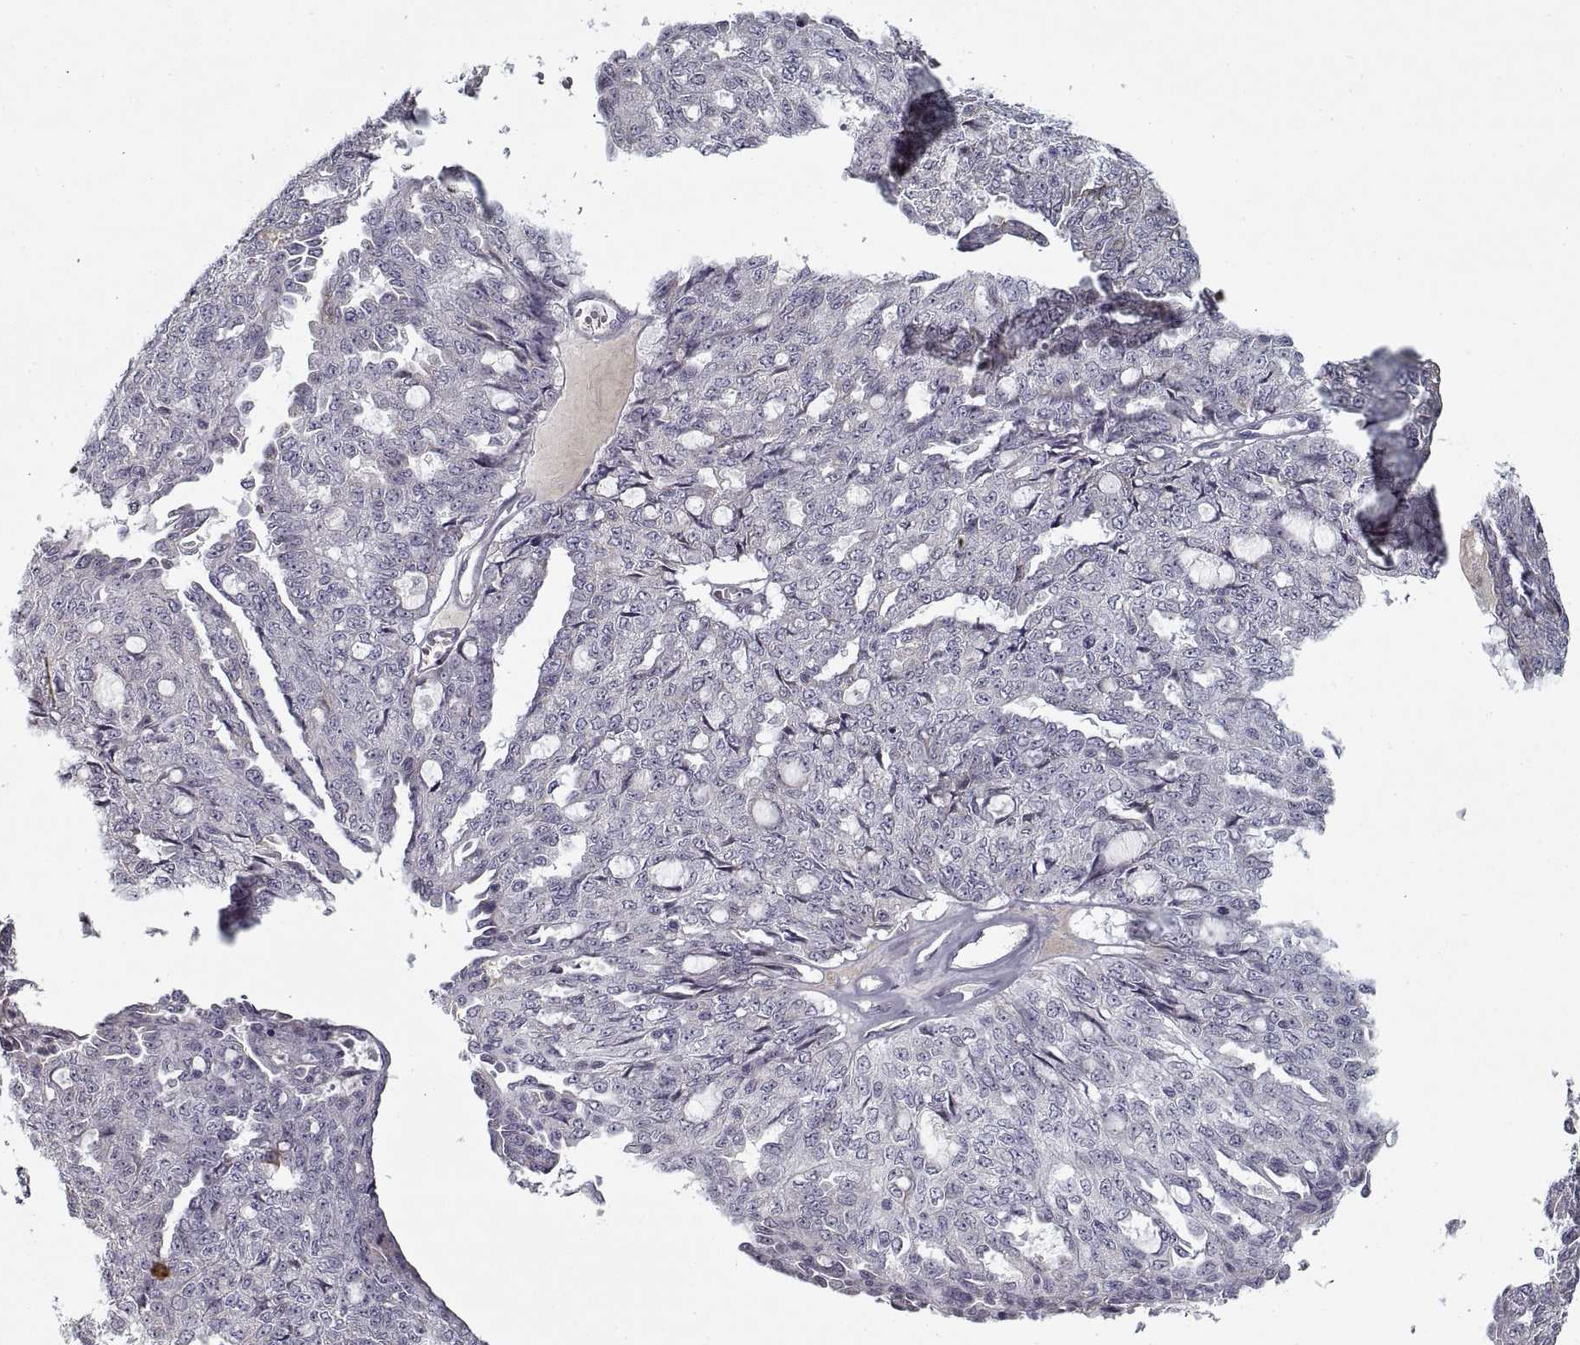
{"staining": {"intensity": "negative", "quantity": "none", "location": "none"}, "tissue": "ovarian cancer", "cell_type": "Tumor cells", "image_type": "cancer", "snomed": [{"axis": "morphology", "description": "Cystadenocarcinoma, serous, NOS"}, {"axis": "topography", "description": "Ovary"}], "caption": "Ovarian cancer (serous cystadenocarcinoma) was stained to show a protein in brown. There is no significant expression in tumor cells.", "gene": "GAD2", "patient": {"sex": "female", "age": 71}}